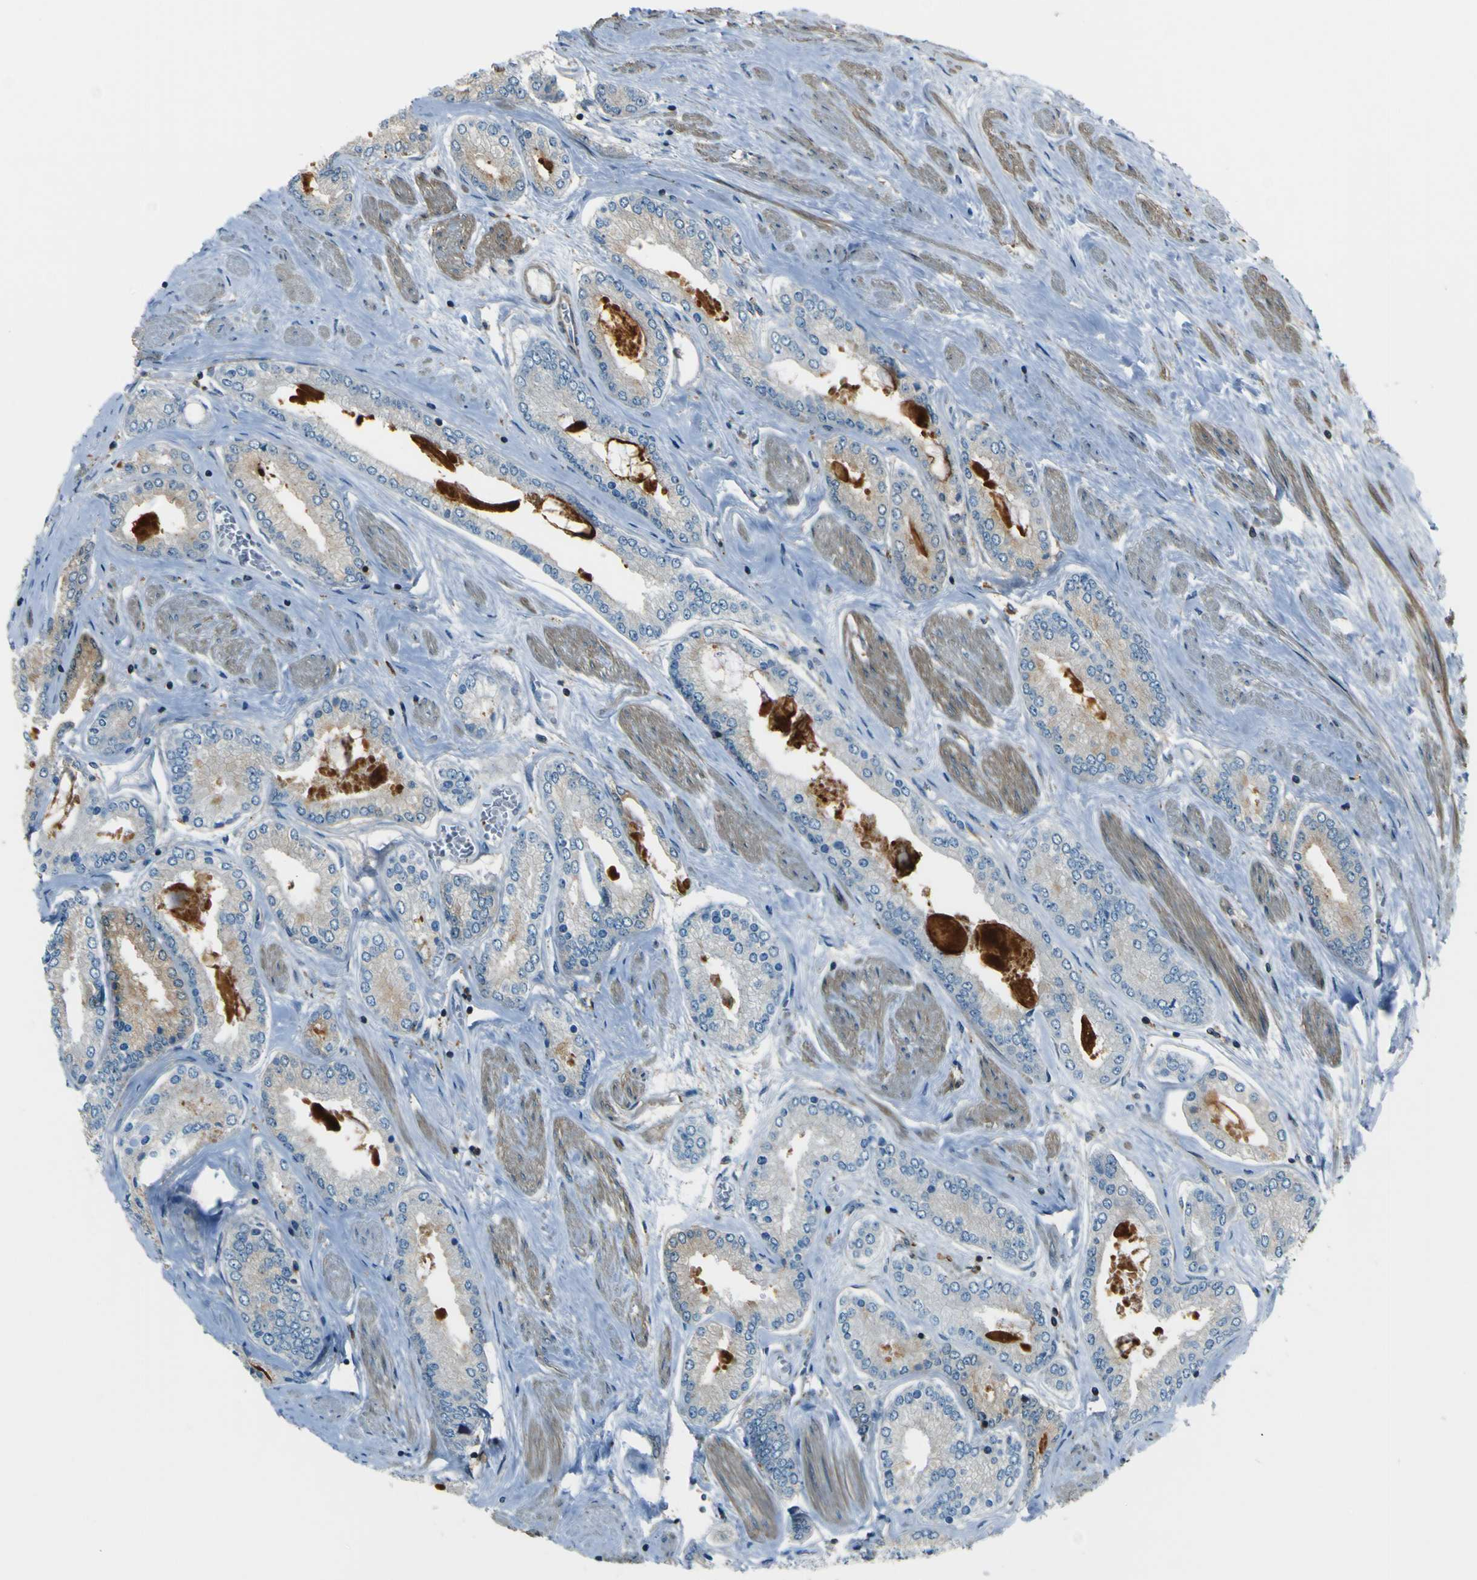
{"staining": {"intensity": "weak", "quantity": "<25%", "location": "cytoplasmic/membranous"}, "tissue": "prostate cancer", "cell_type": "Tumor cells", "image_type": "cancer", "snomed": [{"axis": "morphology", "description": "Adenocarcinoma, High grade"}, {"axis": "topography", "description": "Prostate"}], "caption": "IHC histopathology image of prostate cancer stained for a protein (brown), which reveals no staining in tumor cells.", "gene": "PCDHB5", "patient": {"sex": "male", "age": 59}}